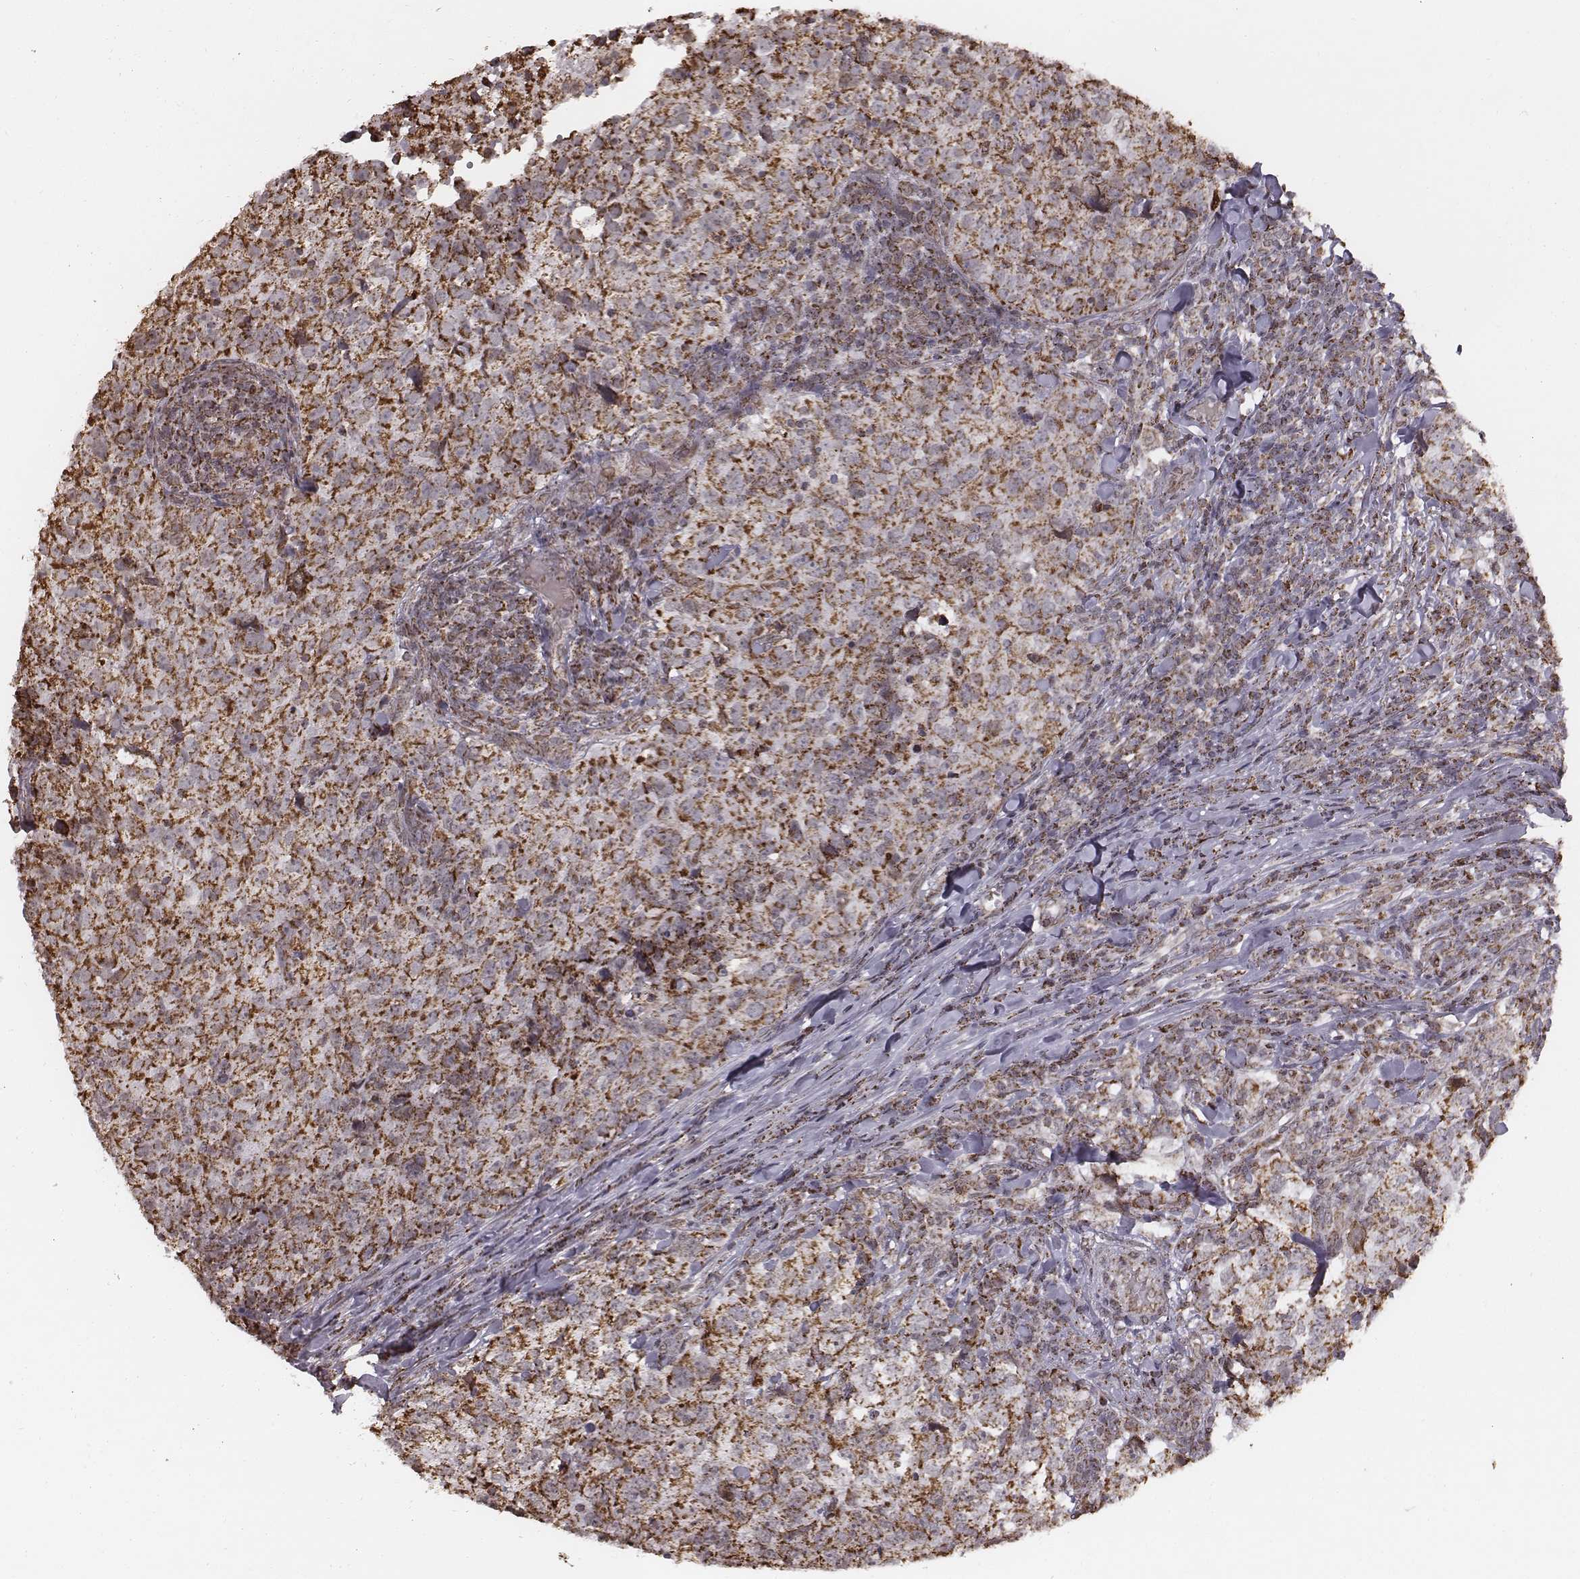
{"staining": {"intensity": "moderate", "quantity": ">75%", "location": "cytoplasmic/membranous"}, "tissue": "breast cancer", "cell_type": "Tumor cells", "image_type": "cancer", "snomed": [{"axis": "morphology", "description": "Duct carcinoma"}, {"axis": "topography", "description": "Breast"}], "caption": "The image shows a brown stain indicating the presence of a protein in the cytoplasmic/membranous of tumor cells in infiltrating ductal carcinoma (breast). The staining was performed using DAB to visualize the protein expression in brown, while the nuclei were stained in blue with hematoxylin (Magnification: 20x).", "gene": "ACOT2", "patient": {"sex": "female", "age": 30}}